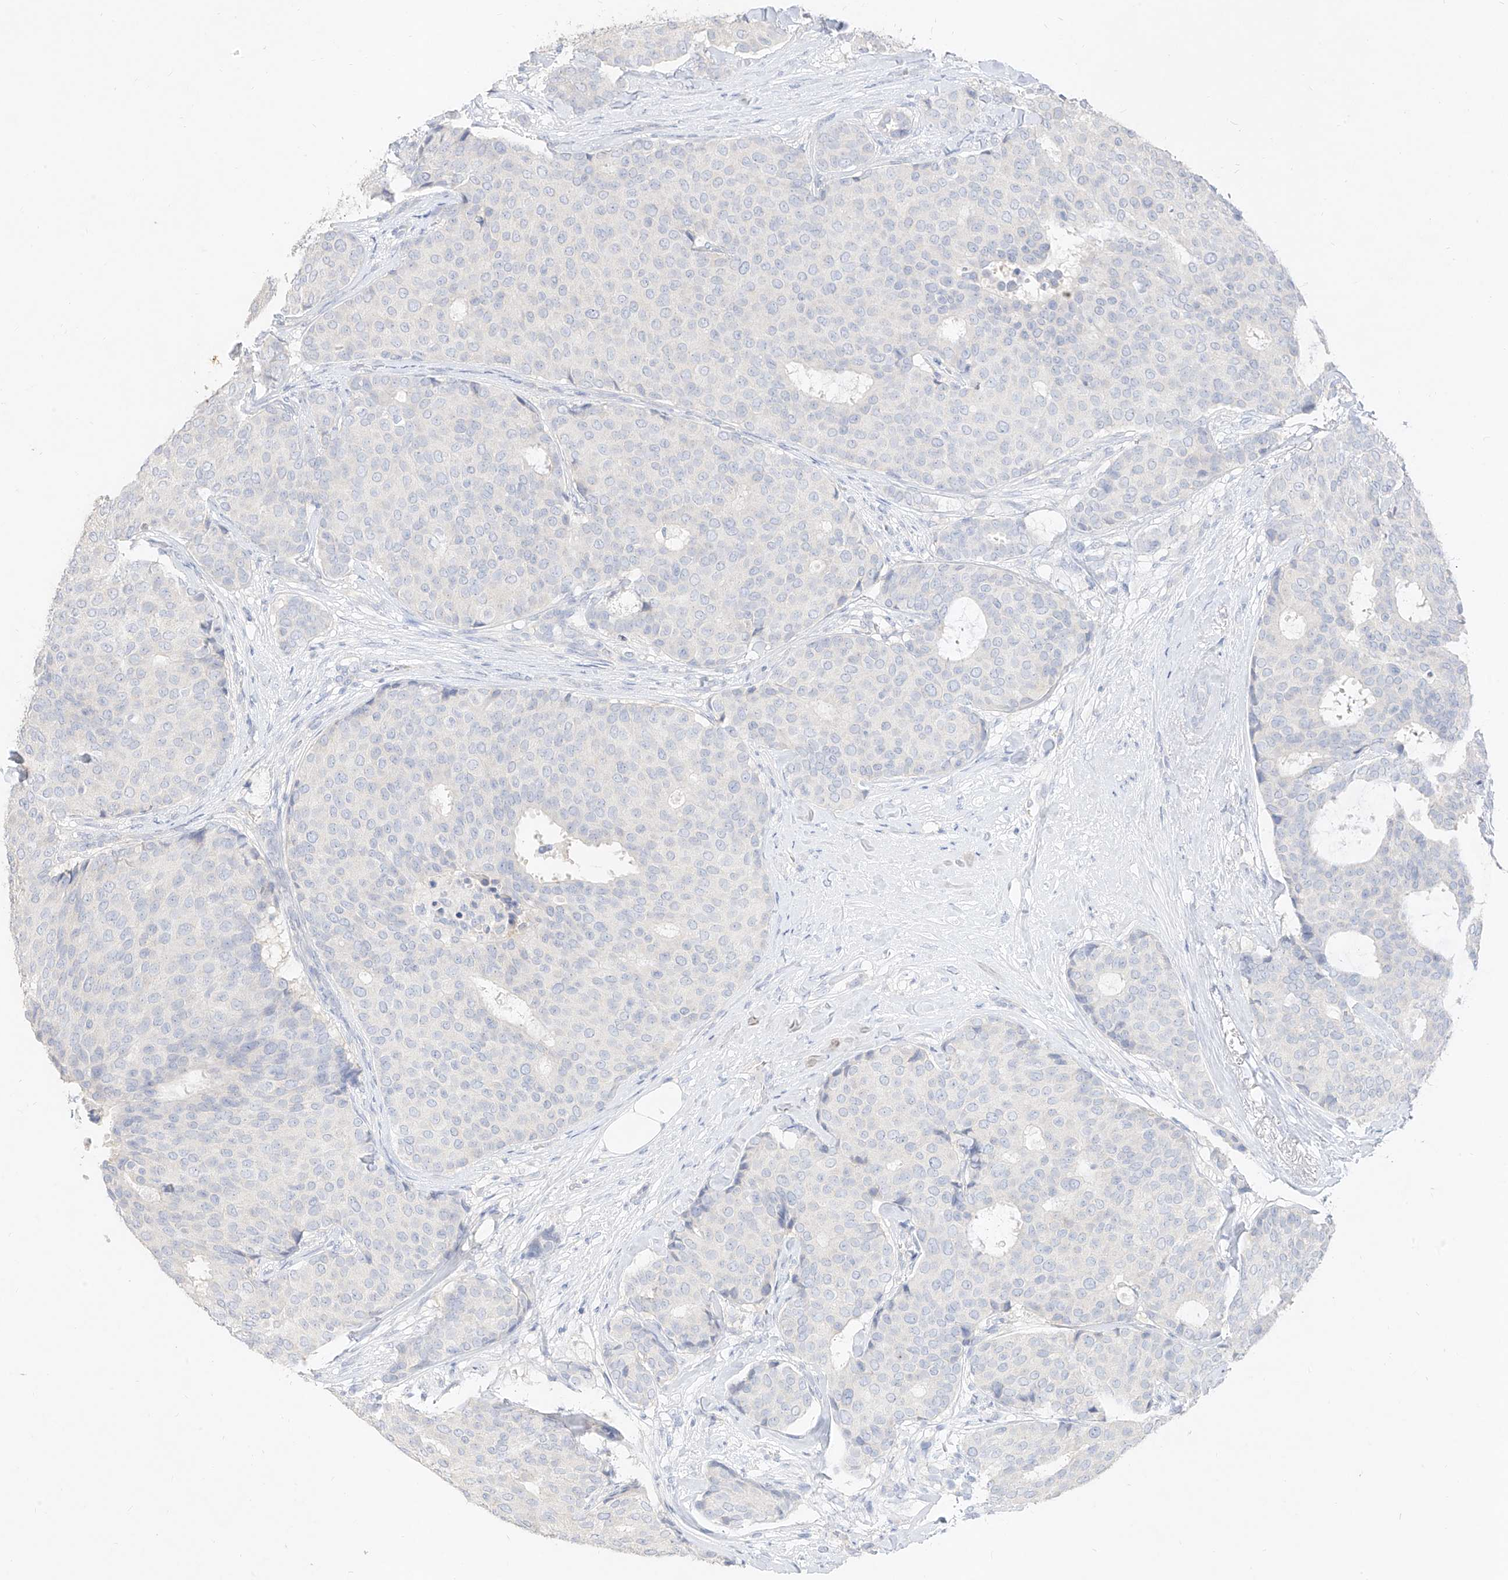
{"staining": {"intensity": "negative", "quantity": "none", "location": "none"}, "tissue": "breast cancer", "cell_type": "Tumor cells", "image_type": "cancer", "snomed": [{"axis": "morphology", "description": "Duct carcinoma"}, {"axis": "topography", "description": "Breast"}], "caption": "The immunohistochemistry (IHC) image has no significant expression in tumor cells of invasive ductal carcinoma (breast) tissue.", "gene": "ZZEF1", "patient": {"sex": "female", "age": 75}}